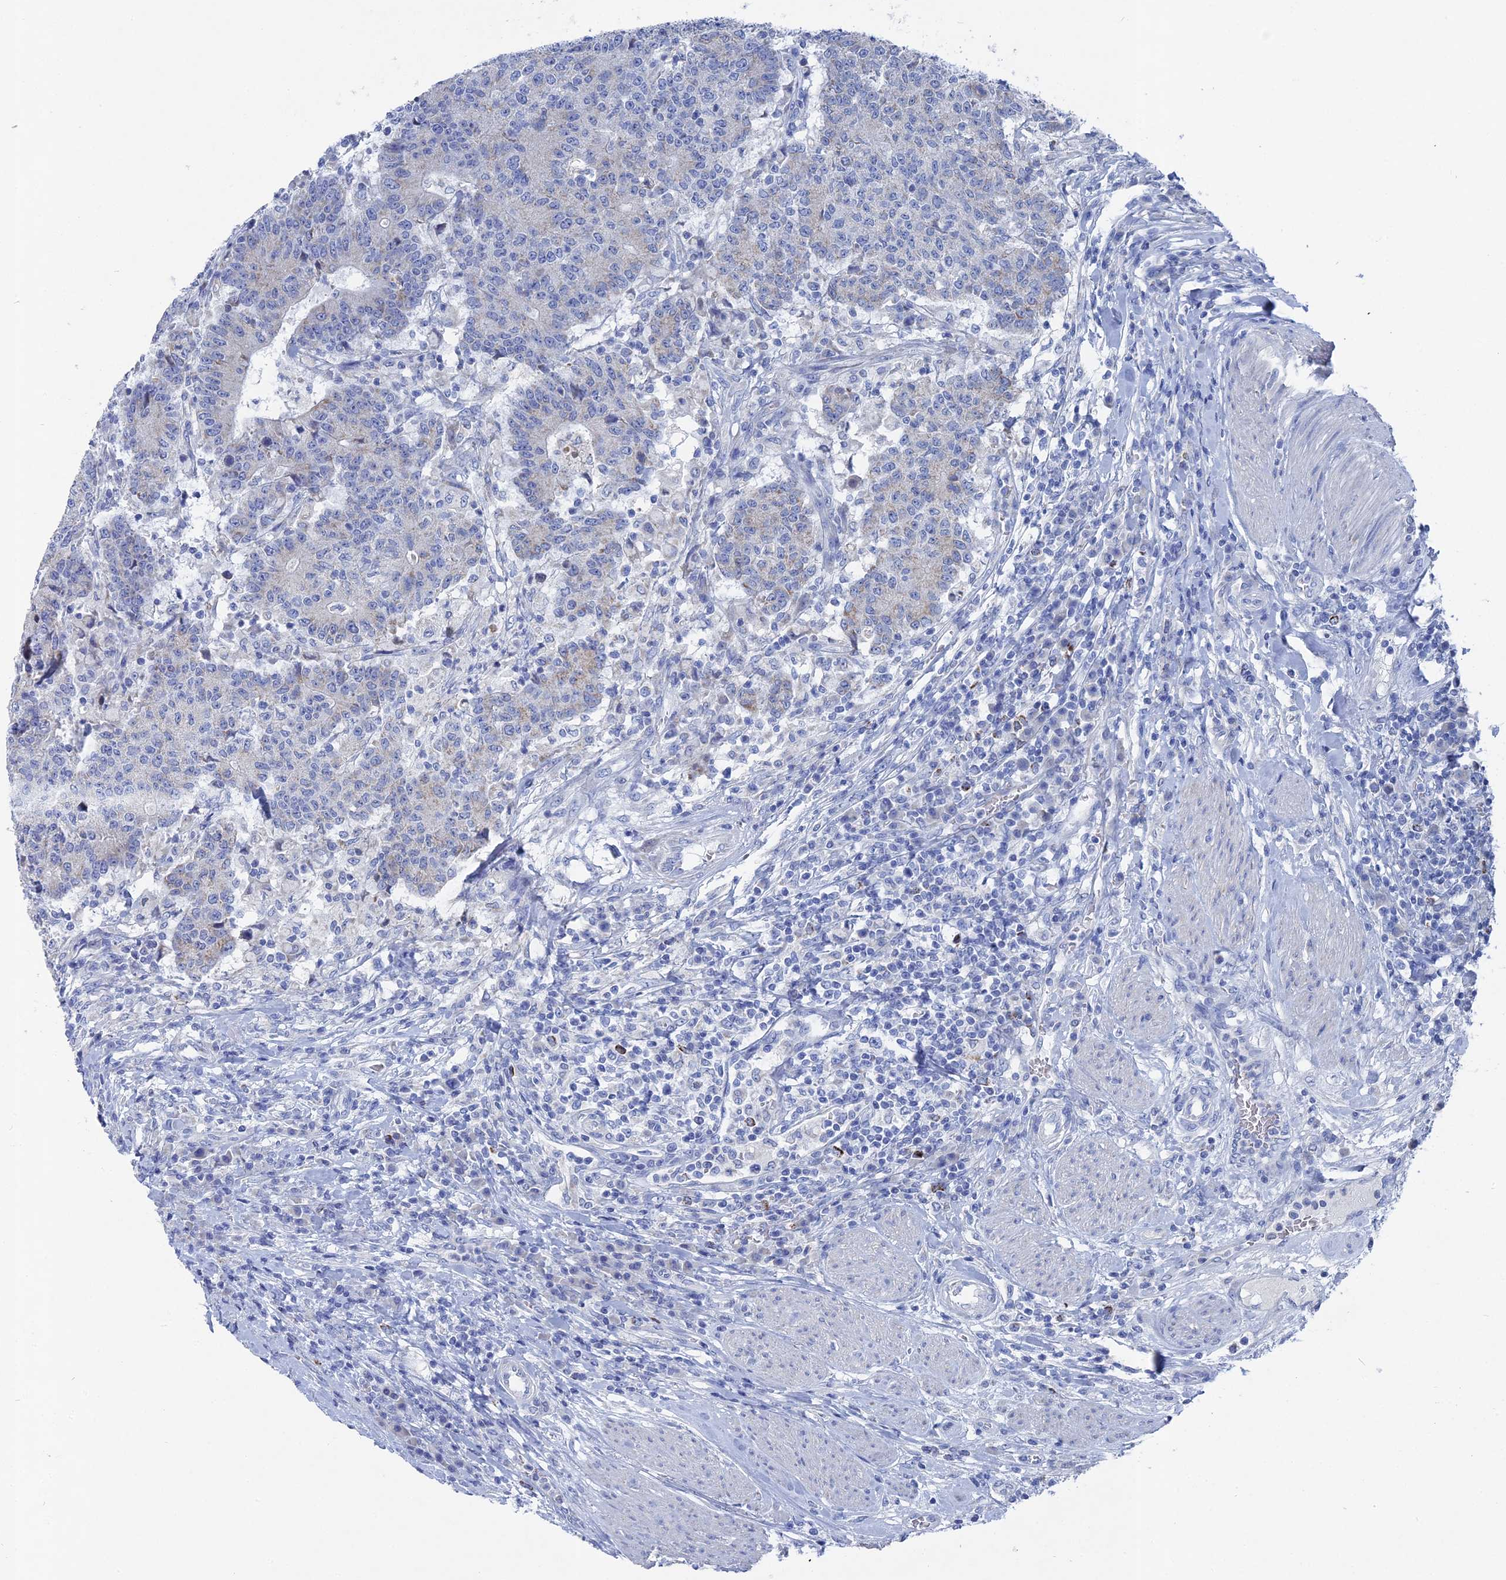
{"staining": {"intensity": "weak", "quantity": "<25%", "location": "cytoplasmic/membranous"}, "tissue": "colorectal cancer", "cell_type": "Tumor cells", "image_type": "cancer", "snomed": [{"axis": "morphology", "description": "Adenocarcinoma, NOS"}, {"axis": "topography", "description": "Colon"}], "caption": "There is no significant staining in tumor cells of colorectal cancer (adenocarcinoma).", "gene": "HIGD1A", "patient": {"sex": "female", "age": 75}}